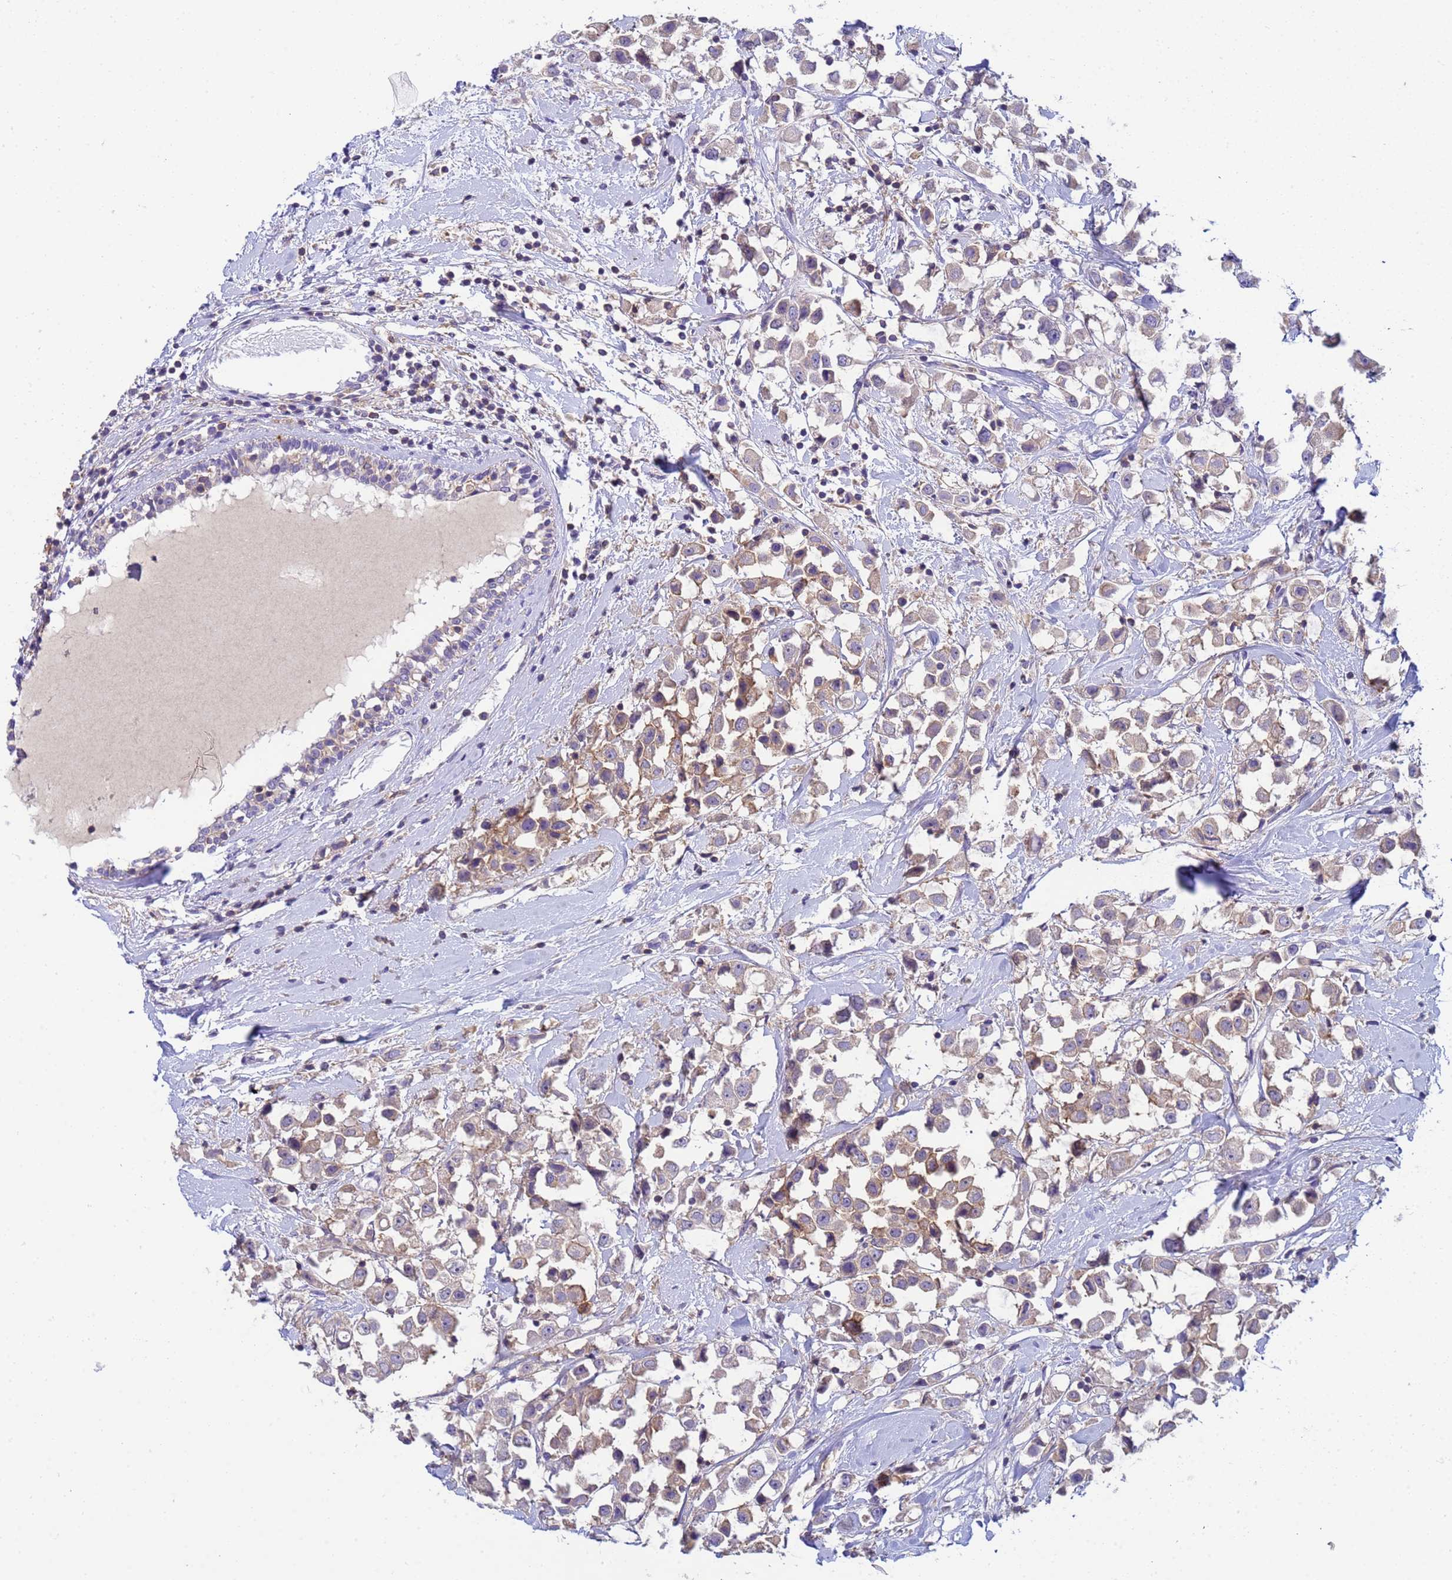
{"staining": {"intensity": "weak", "quantity": "25%-75%", "location": "cytoplasmic/membranous"}, "tissue": "breast cancer", "cell_type": "Tumor cells", "image_type": "cancer", "snomed": [{"axis": "morphology", "description": "Duct carcinoma"}, {"axis": "topography", "description": "Breast"}], "caption": "Immunohistochemical staining of breast cancer demonstrates low levels of weak cytoplasmic/membranous positivity in about 25%-75% of tumor cells. The staining was performed using DAB to visualize the protein expression in brown, while the nuclei were stained in blue with hematoxylin (Magnification: 20x).", "gene": "KLHL13", "patient": {"sex": "female", "age": 61}}